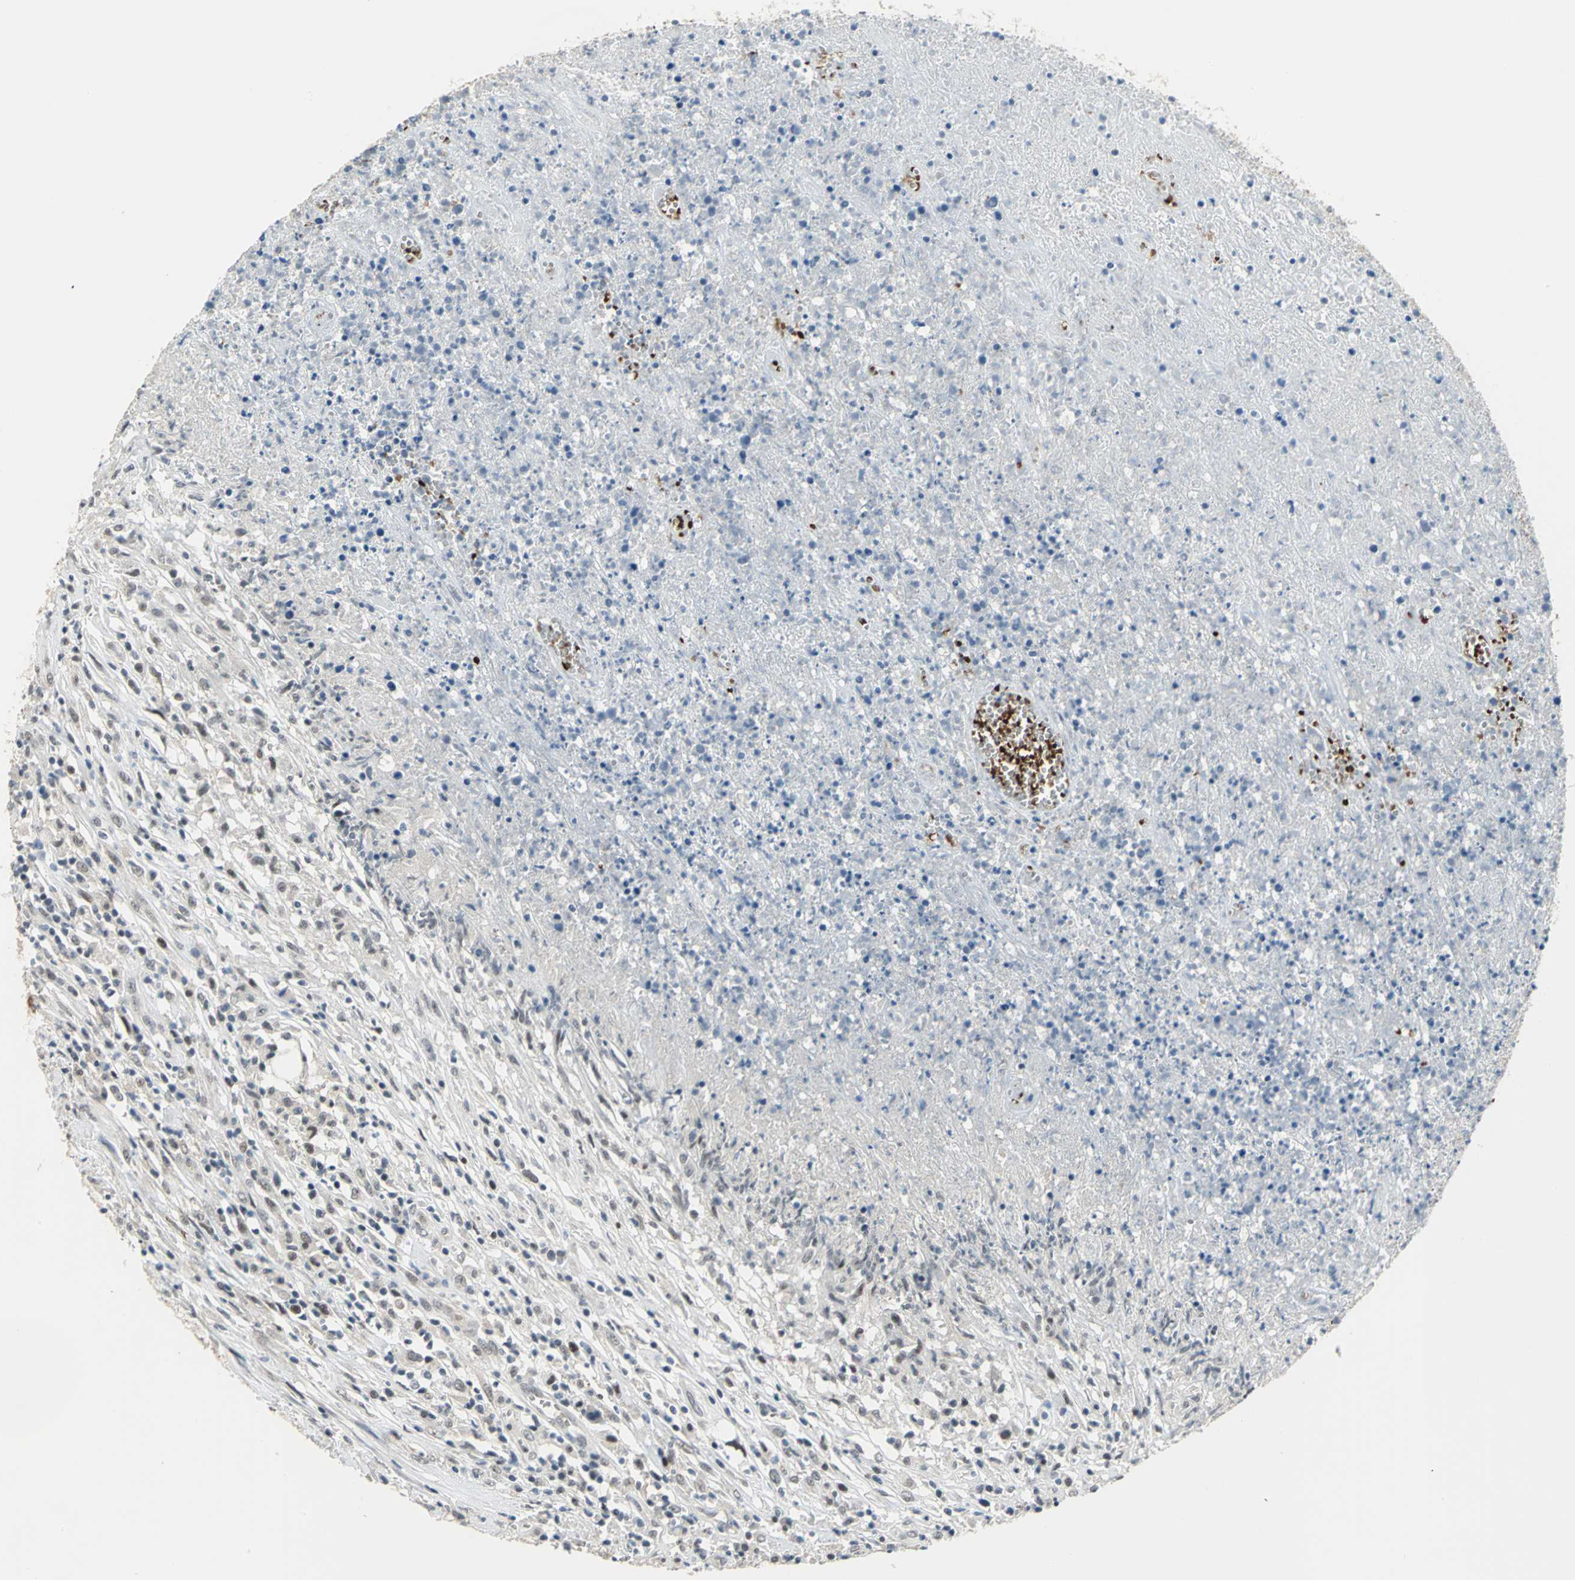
{"staining": {"intensity": "weak", "quantity": "25%-75%", "location": "nuclear"}, "tissue": "lymphoma", "cell_type": "Tumor cells", "image_type": "cancer", "snomed": [{"axis": "morphology", "description": "Malignant lymphoma, non-Hodgkin's type, High grade"}, {"axis": "topography", "description": "Lymph node"}], "caption": "Protein expression analysis of human lymphoma reveals weak nuclear staining in about 25%-75% of tumor cells.", "gene": "GLI3", "patient": {"sex": "female", "age": 84}}